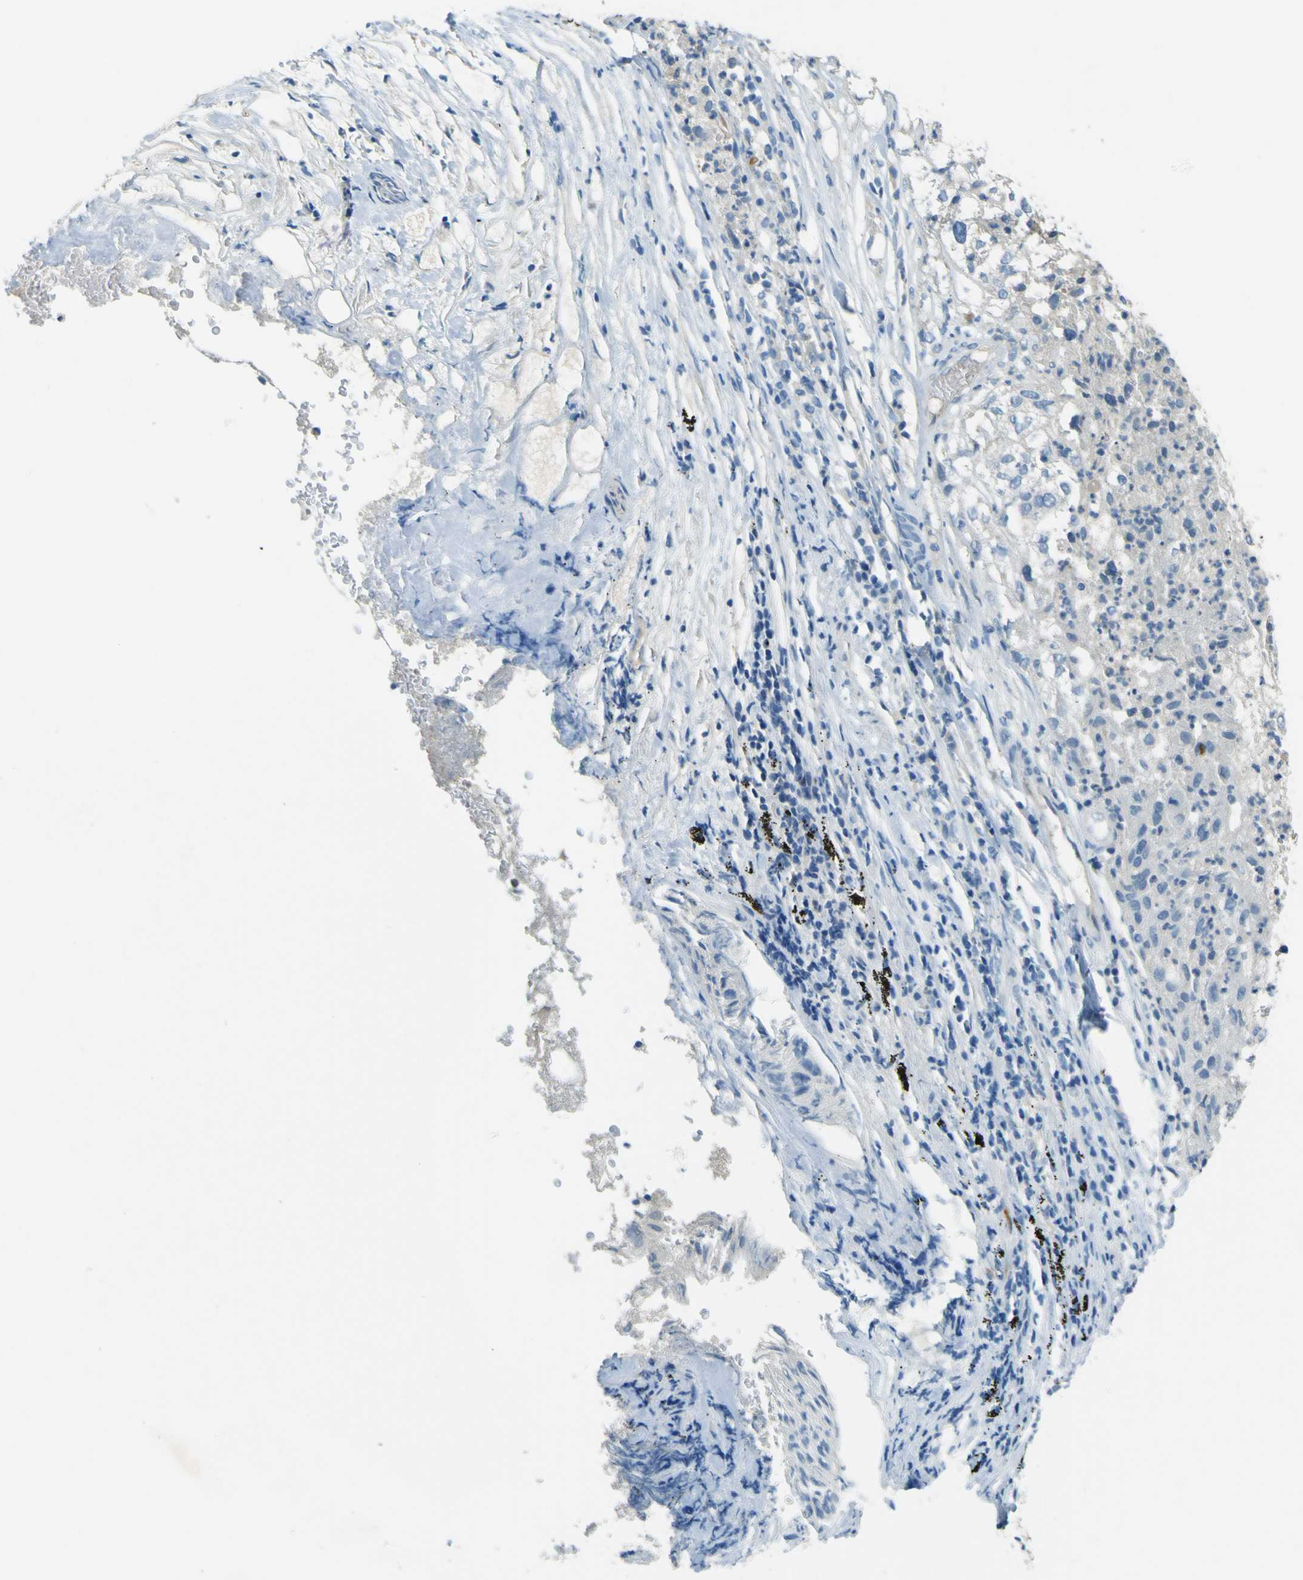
{"staining": {"intensity": "negative", "quantity": "none", "location": "none"}, "tissue": "lung cancer", "cell_type": "Tumor cells", "image_type": "cancer", "snomed": [{"axis": "morphology", "description": "Inflammation, NOS"}, {"axis": "morphology", "description": "Squamous cell carcinoma, NOS"}, {"axis": "topography", "description": "Lymph node"}, {"axis": "topography", "description": "Soft tissue"}, {"axis": "topography", "description": "Lung"}], "caption": "Tumor cells are negative for protein expression in human lung cancer. Nuclei are stained in blue.", "gene": "FKTN", "patient": {"sex": "male", "age": 66}}